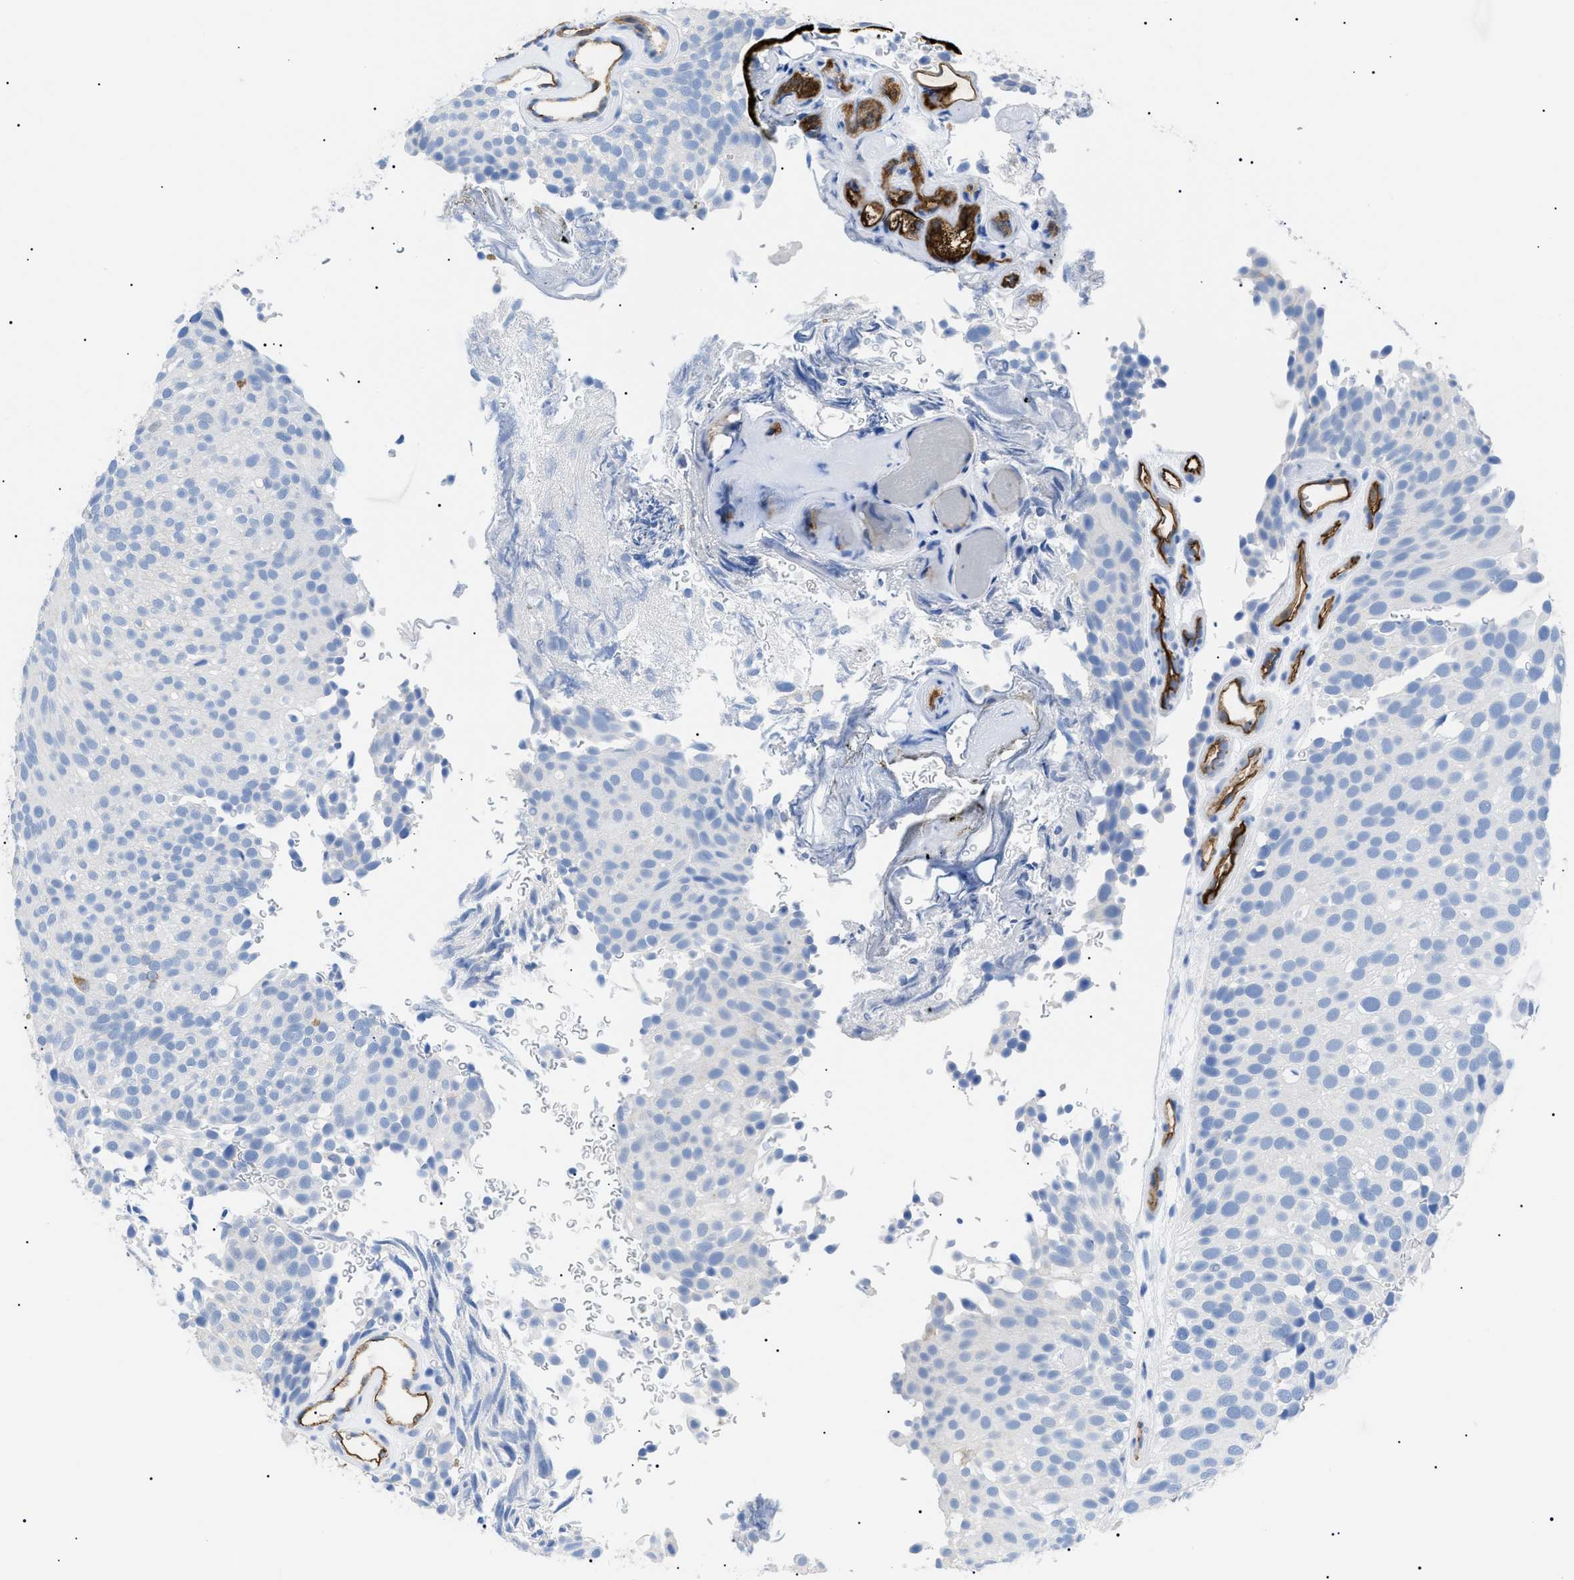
{"staining": {"intensity": "negative", "quantity": "none", "location": "none"}, "tissue": "urothelial cancer", "cell_type": "Tumor cells", "image_type": "cancer", "snomed": [{"axis": "morphology", "description": "Urothelial carcinoma, Low grade"}, {"axis": "topography", "description": "Urinary bladder"}], "caption": "There is no significant expression in tumor cells of urothelial cancer.", "gene": "PODXL", "patient": {"sex": "male", "age": 78}}